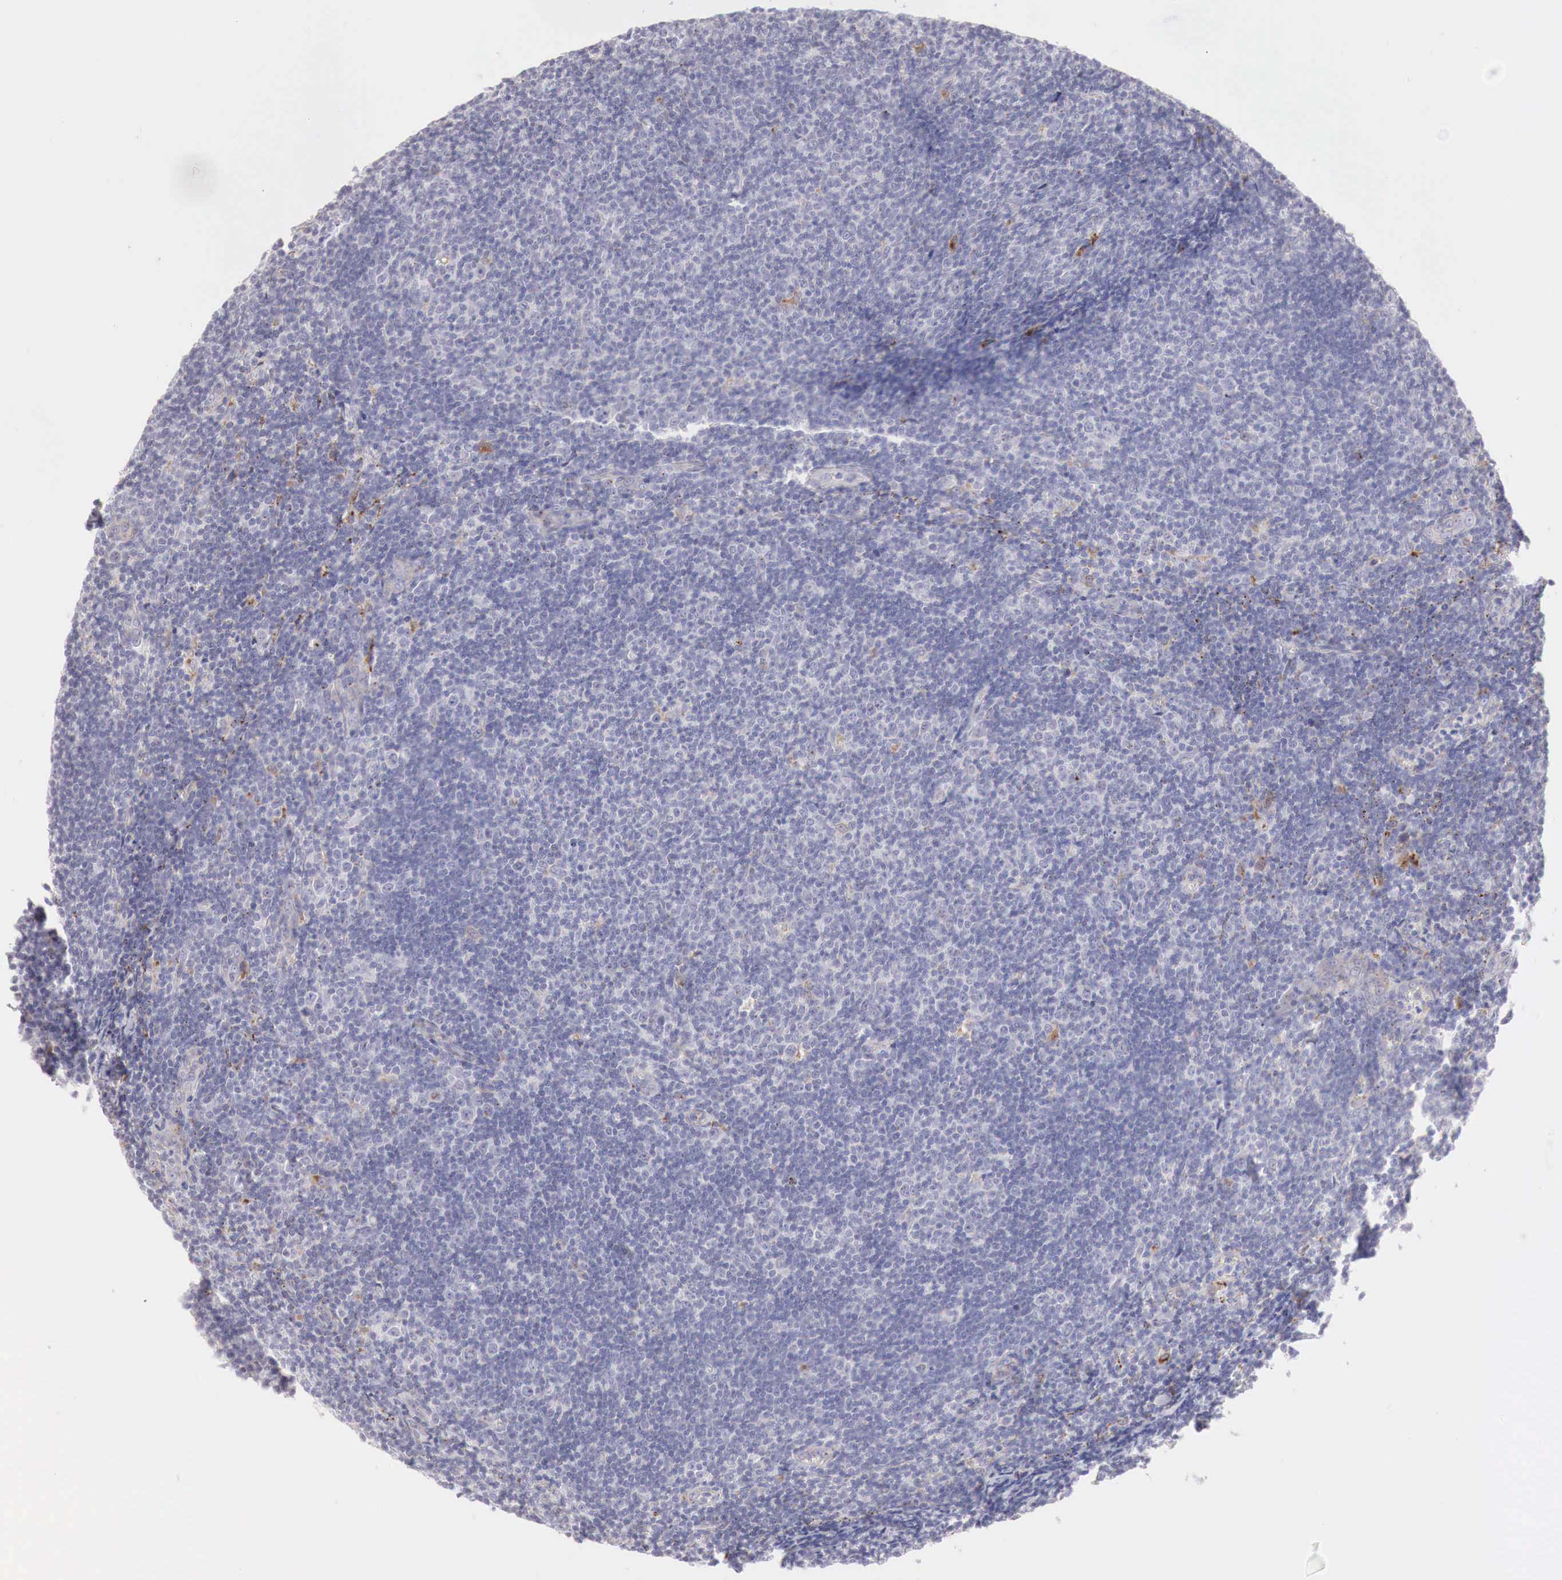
{"staining": {"intensity": "negative", "quantity": "none", "location": "none"}, "tissue": "lymphoma", "cell_type": "Tumor cells", "image_type": "cancer", "snomed": [{"axis": "morphology", "description": "Malignant lymphoma, non-Hodgkin's type, Low grade"}, {"axis": "topography", "description": "Lymph node"}], "caption": "This micrograph is of low-grade malignant lymphoma, non-Hodgkin's type stained with immunohistochemistry (IHC) to label a protein in brown with the nuclei are counter-stained blue. There is no expression in tumor cells.", "gene": "GLA", "patient": {"sex": "male", "age": 49}}